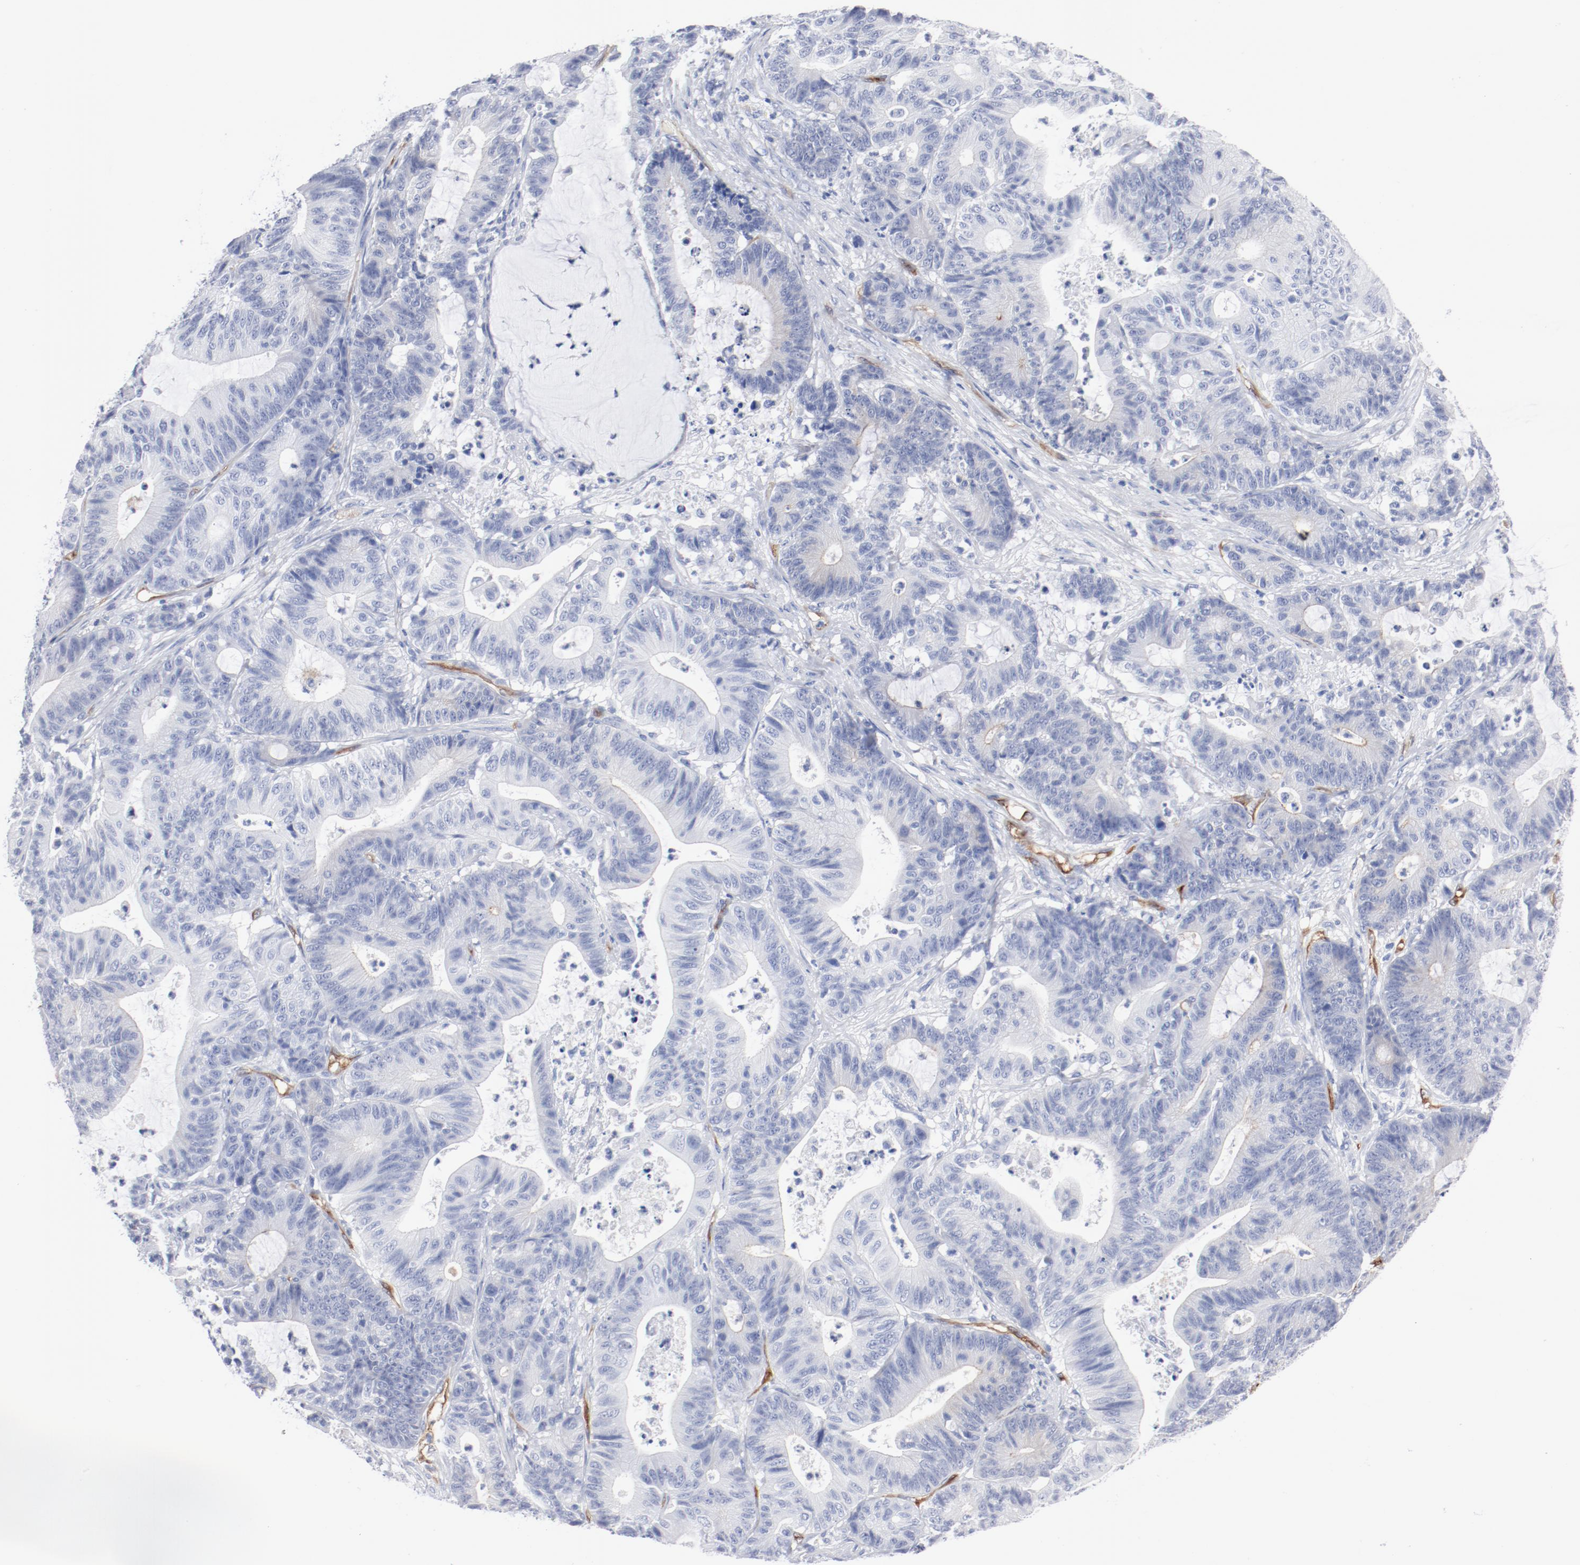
{"staining": {"intensity": "weak", "quantity": "<25%", "location": "cytoplasmic/membranous"}, "tissue": "colorectal cancer", "cell_type": "Tumor cells", "image_type": "cancer", "snomed": [{"axis": "morphology", "description": "Adenocarcinoma, NOS"}, {"axis": "topography", "description": "Colon"}], "caption": "This is a image of immunohistochemistry staining of colorectal adenocarcinoma, which shows no positivity in tumor cells. Brightfield microscopy of IHC stained with DAB (brown) and hematoxylin (blue), captured at high magnification.", "gene": "SHANK3", "patient": {"sex": "female", "age": 84}}